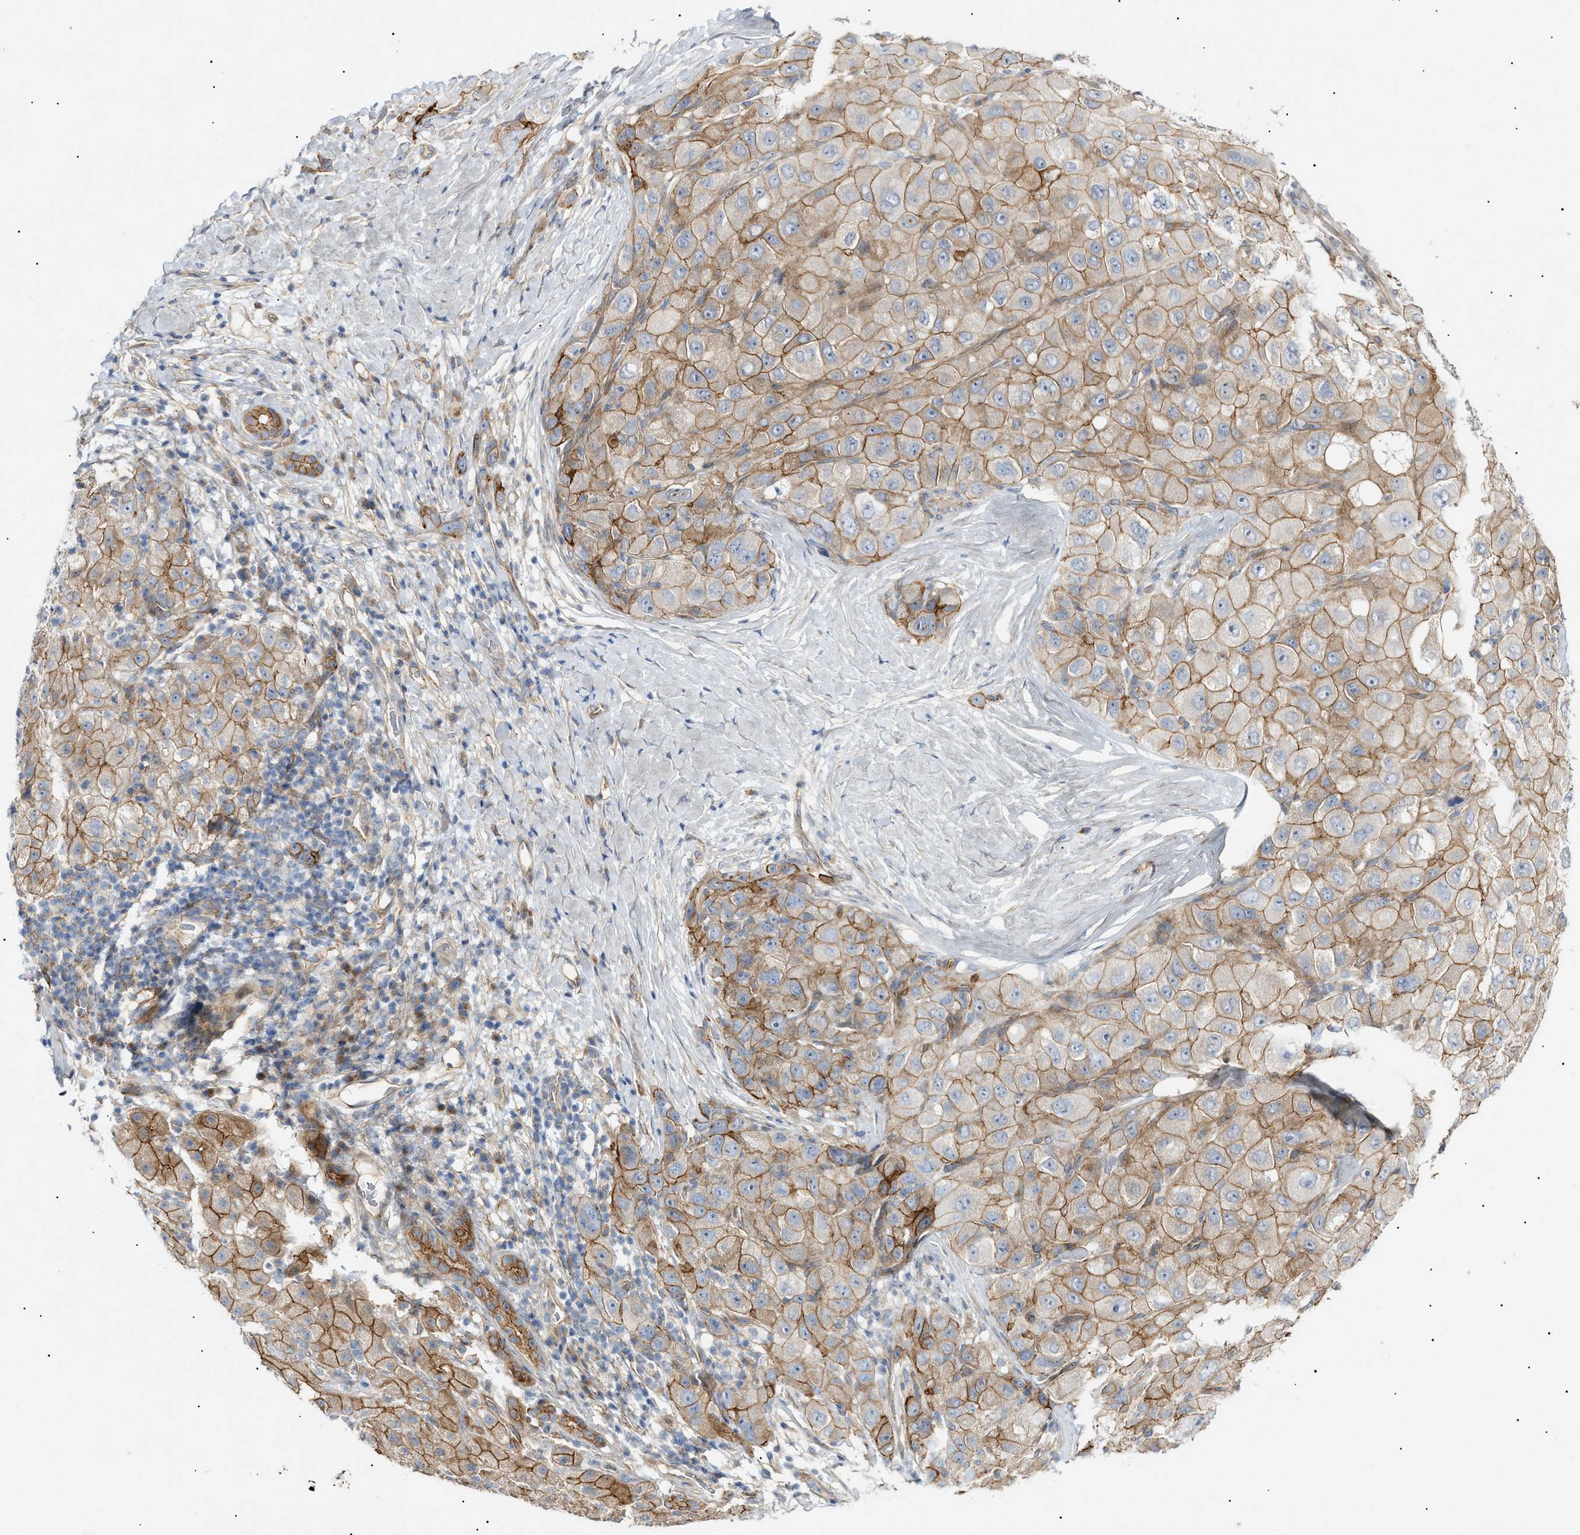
{"staining": {"intensity": "moderate", "quantity": ">75%", "location": "cytoplasmic/membranous"}, "tissue": "liver cancer", "cell_type": "Tumor cells", "image_type": "cancer", "snomed": [{"axis": "morphology", "description": "Carcinoma, Hepatocellular, NOS"}, {"axis": "topography", "description": "Liver"}], "caption": "Immunohistochemical staining of liver hepatocellular carcinoma displays medium levels of moderate cytoplasmic/membranous protein positivity in approximately >75% of tumor cells. (DAB IHC with brightfield microscopy, high magnification).", "gene": "ZFHX2", "patient": {"sex": "male", "age": 80}}